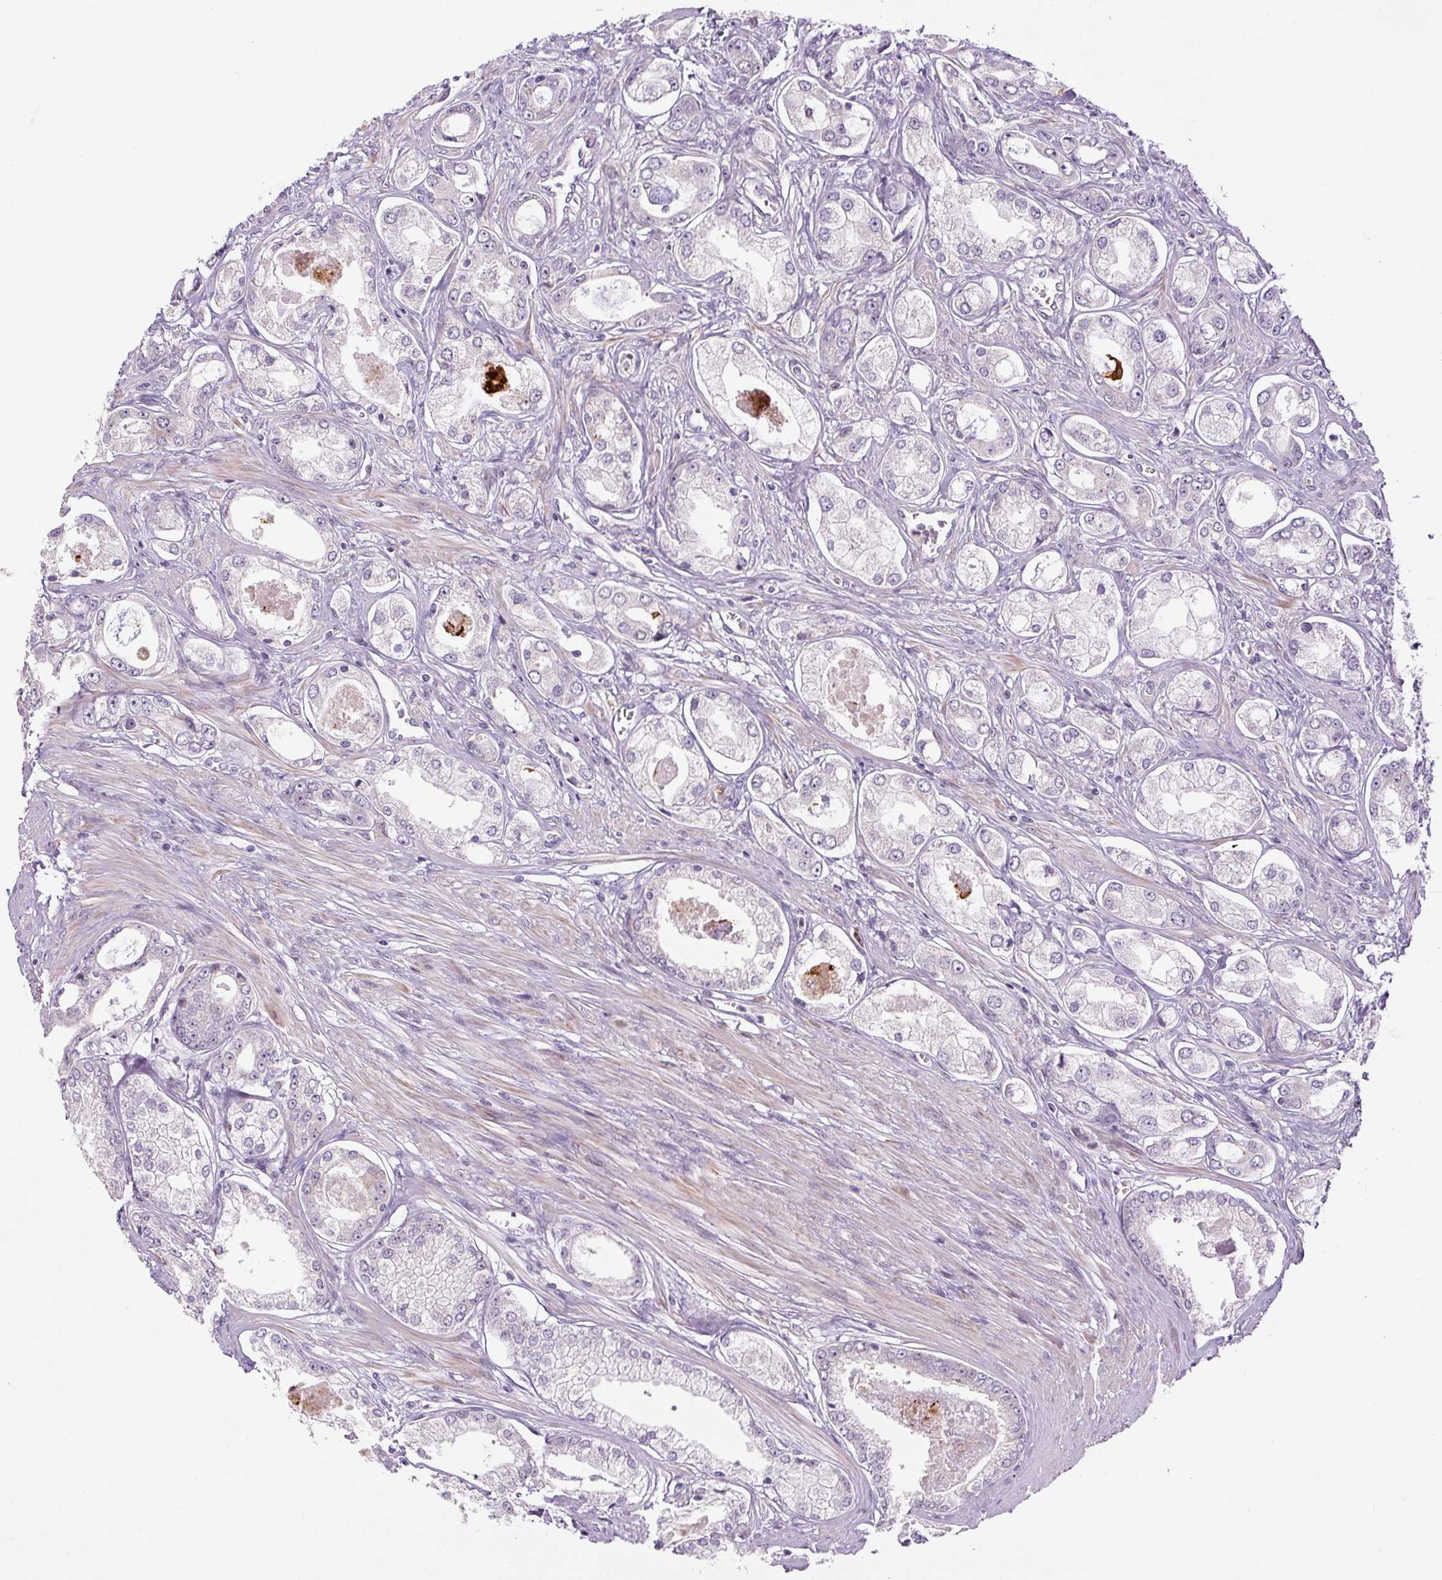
{"staining": {"intensity": "negative", "quantity": "none", "location": "none"}, "tissue": "prostate cancer", "cell_type": "Tumor cells", "image_type": "cancer", "snomed": [{"axis": "morphology", "description": "Adenocarcinoma, Low grade"}, {"axis": "topography", "description": "Prostate"}], "caption": "Immunohistochemistry of human prostate cancer (low-grade adenocarcinoma) demonstrates no staining in tumor cells. Brightfield microscopy of immunohistochemistry stained with DAB (brown) and hematoxylin (blue), captured at high magnification.", "gene": "FUT10", "patient": {"sex": "male", "age": 68}}